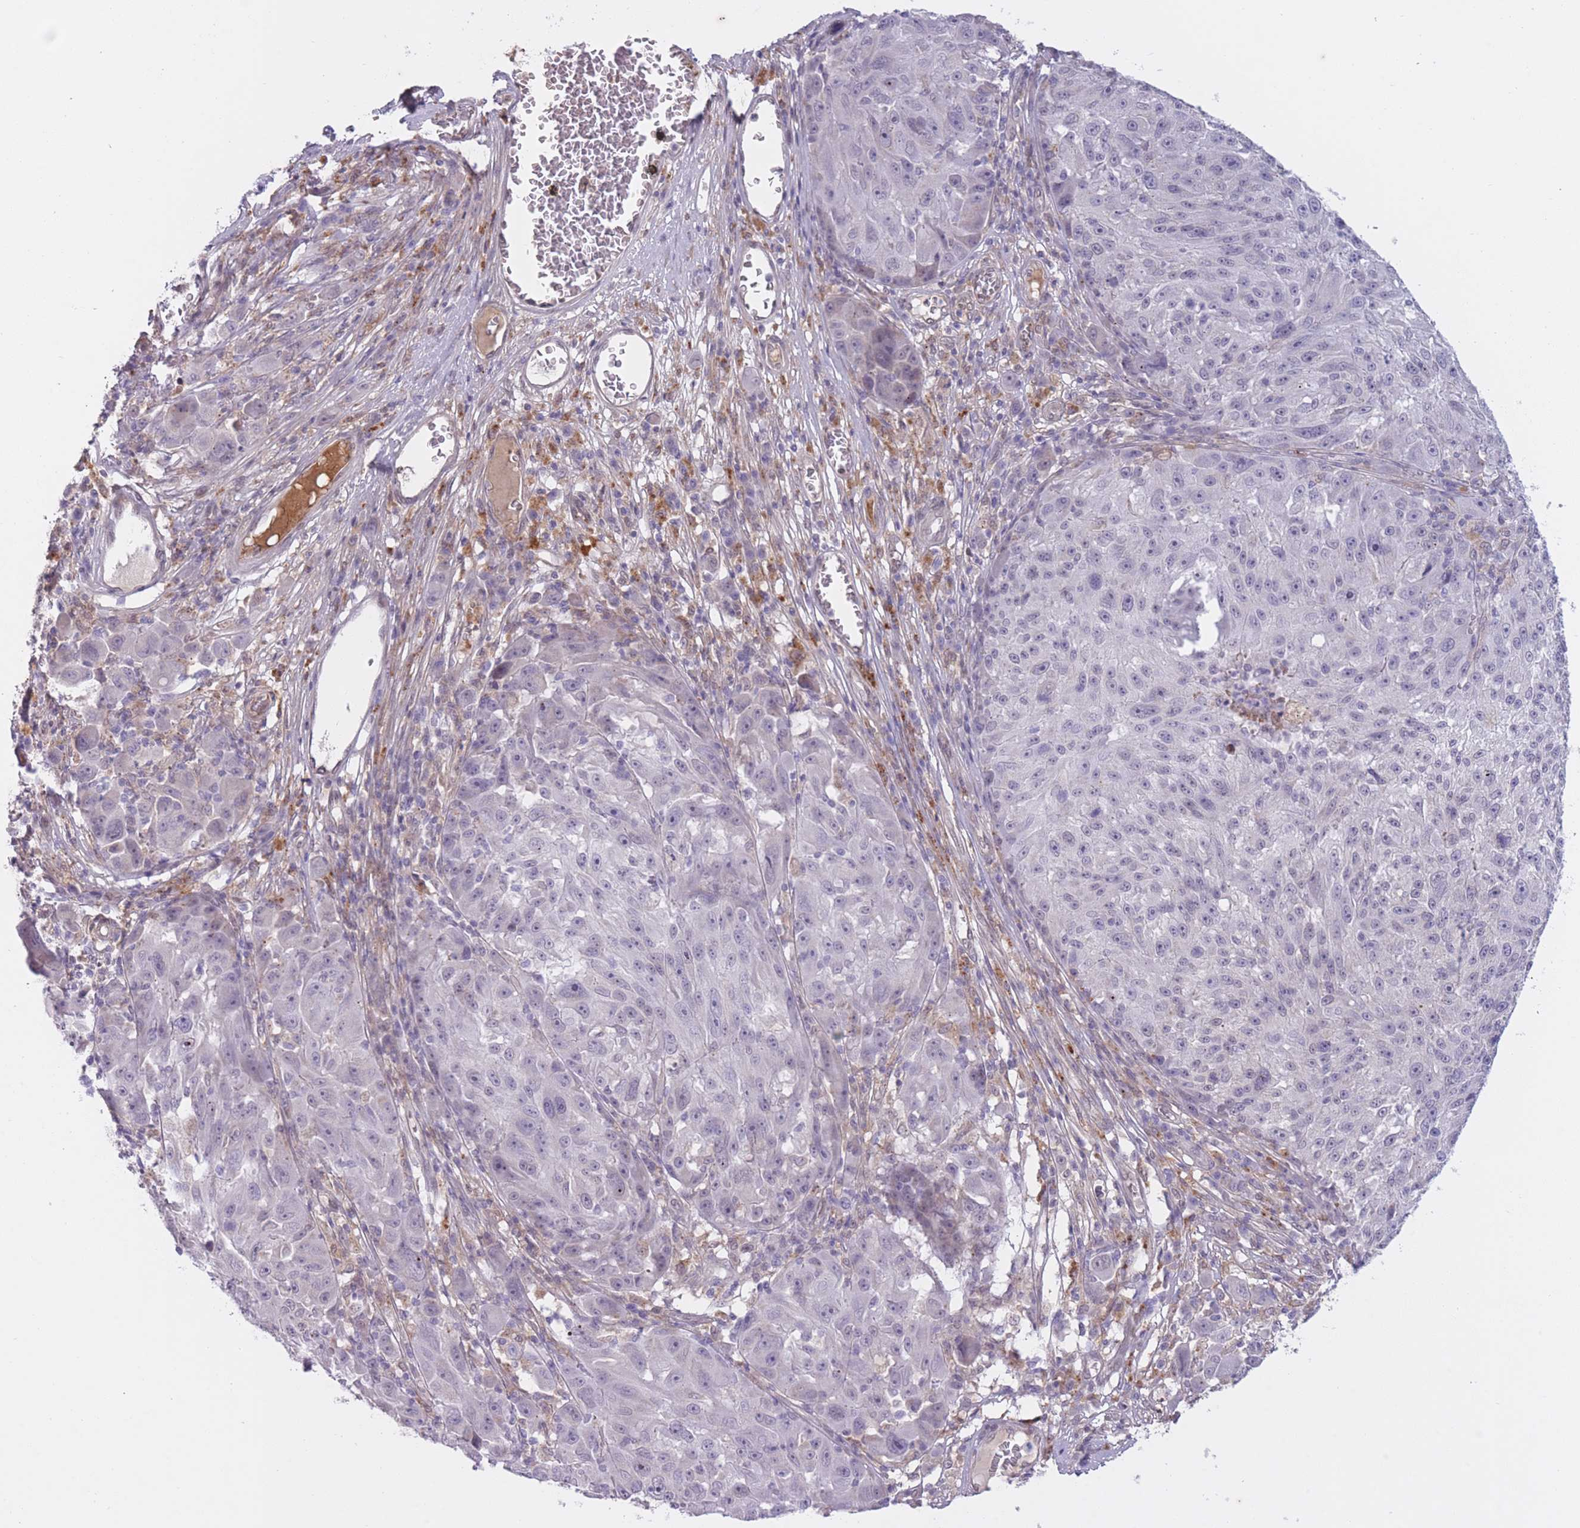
{"staining": {"intensity": "negative", "quantity": "none", "location": "none"}, "tissue": "melanoma", "cell_type": "Tumor cells", "image_type": "cancer", "snomed": [{"axis": "morphology", "description": "Malignant melanoma, NOS"}, {"axis": "topography", "description": "Skin"}], "caption": "A micrograph of human malignant melanoma is negative for staining in tumor cells. (Brightfield microscopy of DAB immunohistochemistry (IHC) at high magnification).", "gene": "ARPIN", "patient": {"sex": "male", "age": 53}}